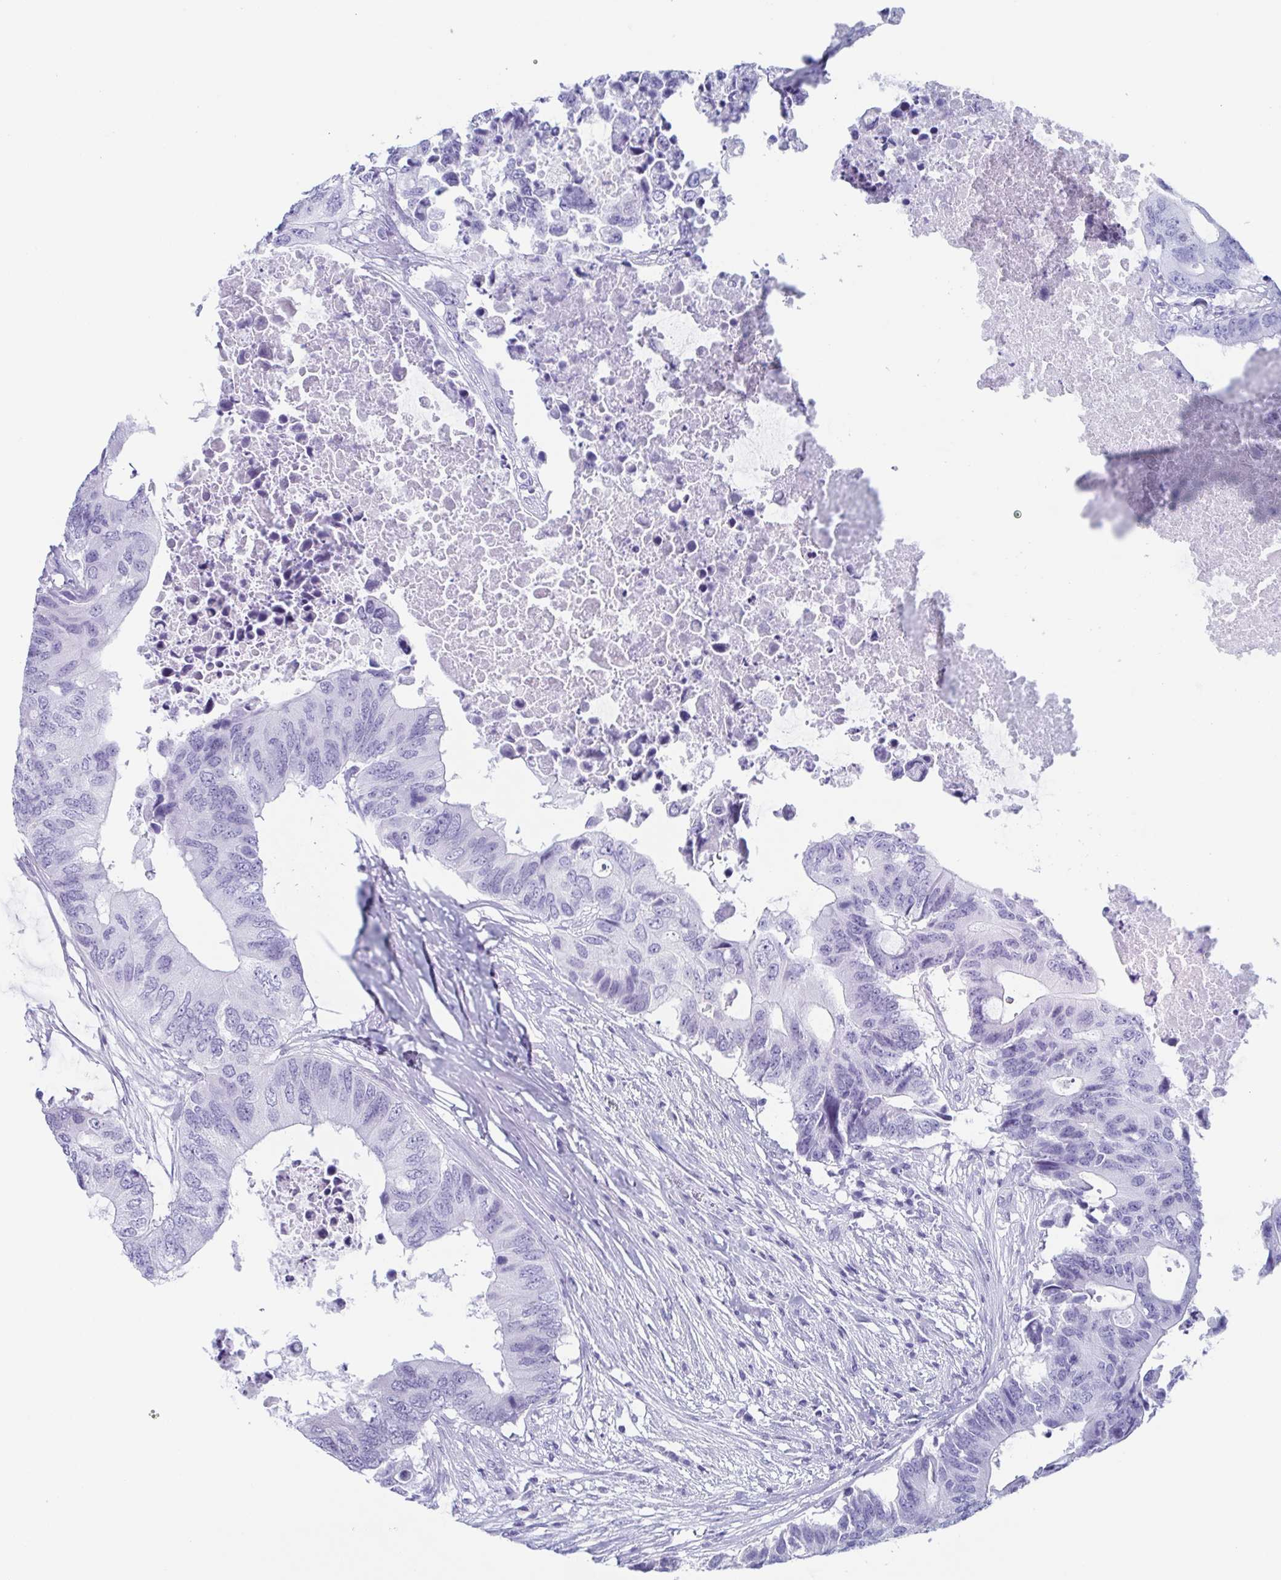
{"staining": {"intensity": "negative", "quantity": "none", "location": "none"}, "tissue": "colorectal cancer", "cell_type": "Tumor cells", "image_type": "cancer", "snomed": [{"axis": "morphology", "description": "Adenocarcinoma, NOS"}, {"axis": "topography", "description": "Colon"}], "caption": "An immunohistochemistry (IHC) histopathology image of colorectal adenocarcinoma is shown. There is no staining in tumor cells of colorectal adenocarcinoma. (DAB (3,3'-diaminobenzidine) immunohistochemistry (IHC) with hematoxylin counter stain).", "gene": "LYRM2", "patient": {"sex": "male", "age": 71}}